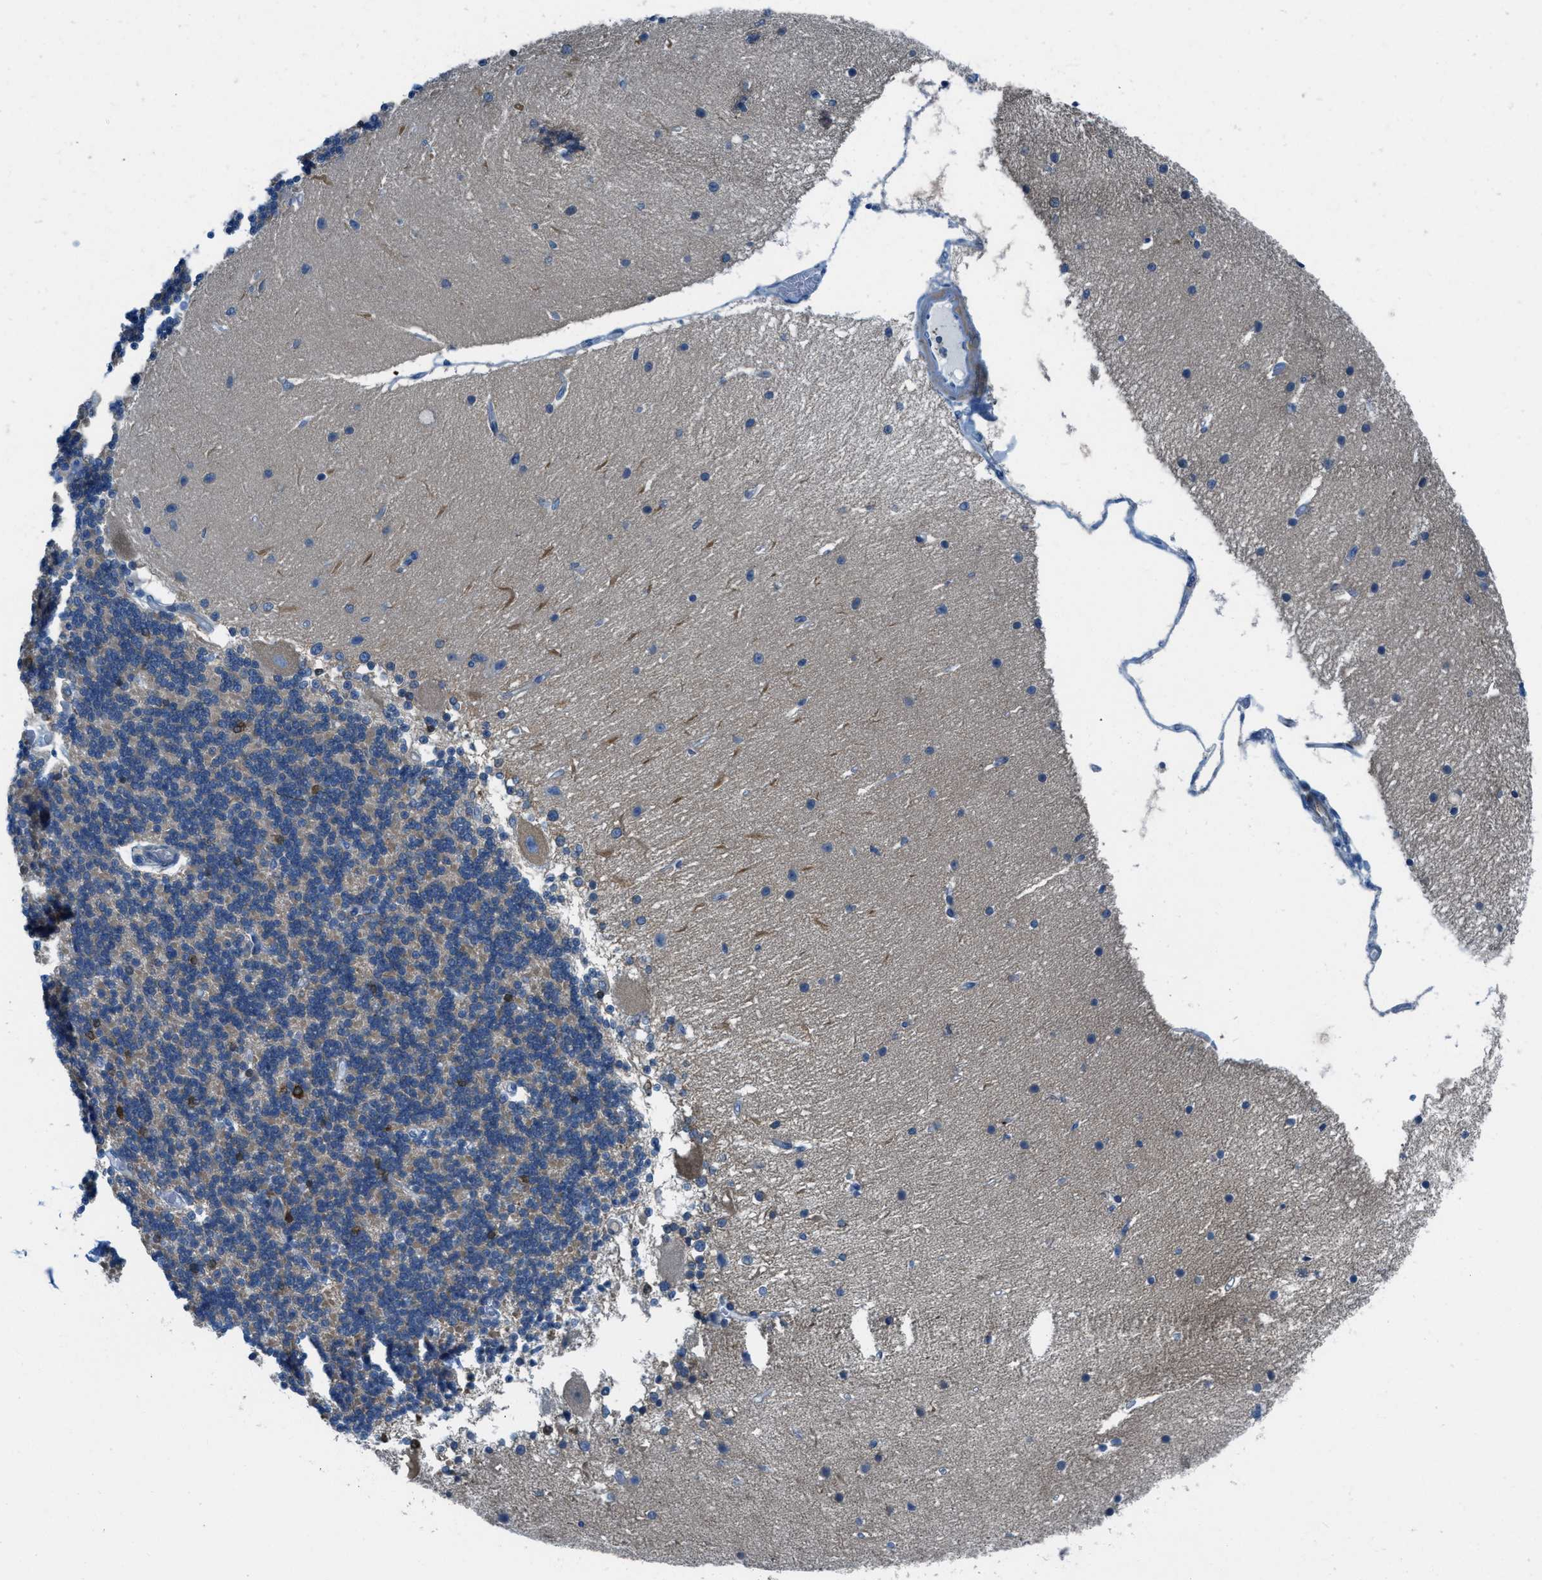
{"staining": {"intensity": "moderate", "quantity": "<25%", "location": "cytoplasmic/membranous"}, "tissue": "cerebellum", "cell_type": "Cells in granular layer", "image_type": "normal", "snomed": [{"axis": "morphology", "description": "Normal tissue, NOS"}, {"axis": "topography", "description": "Cerebellum"}], "caption": "The histopathology image displays a brown stain indicating the presence of a protein in the cytoplasmic/membranous of cells in granular layer in cerebellum.", "gene": "MAPRE2", "patient": {"sex": "female", "age": 54}}